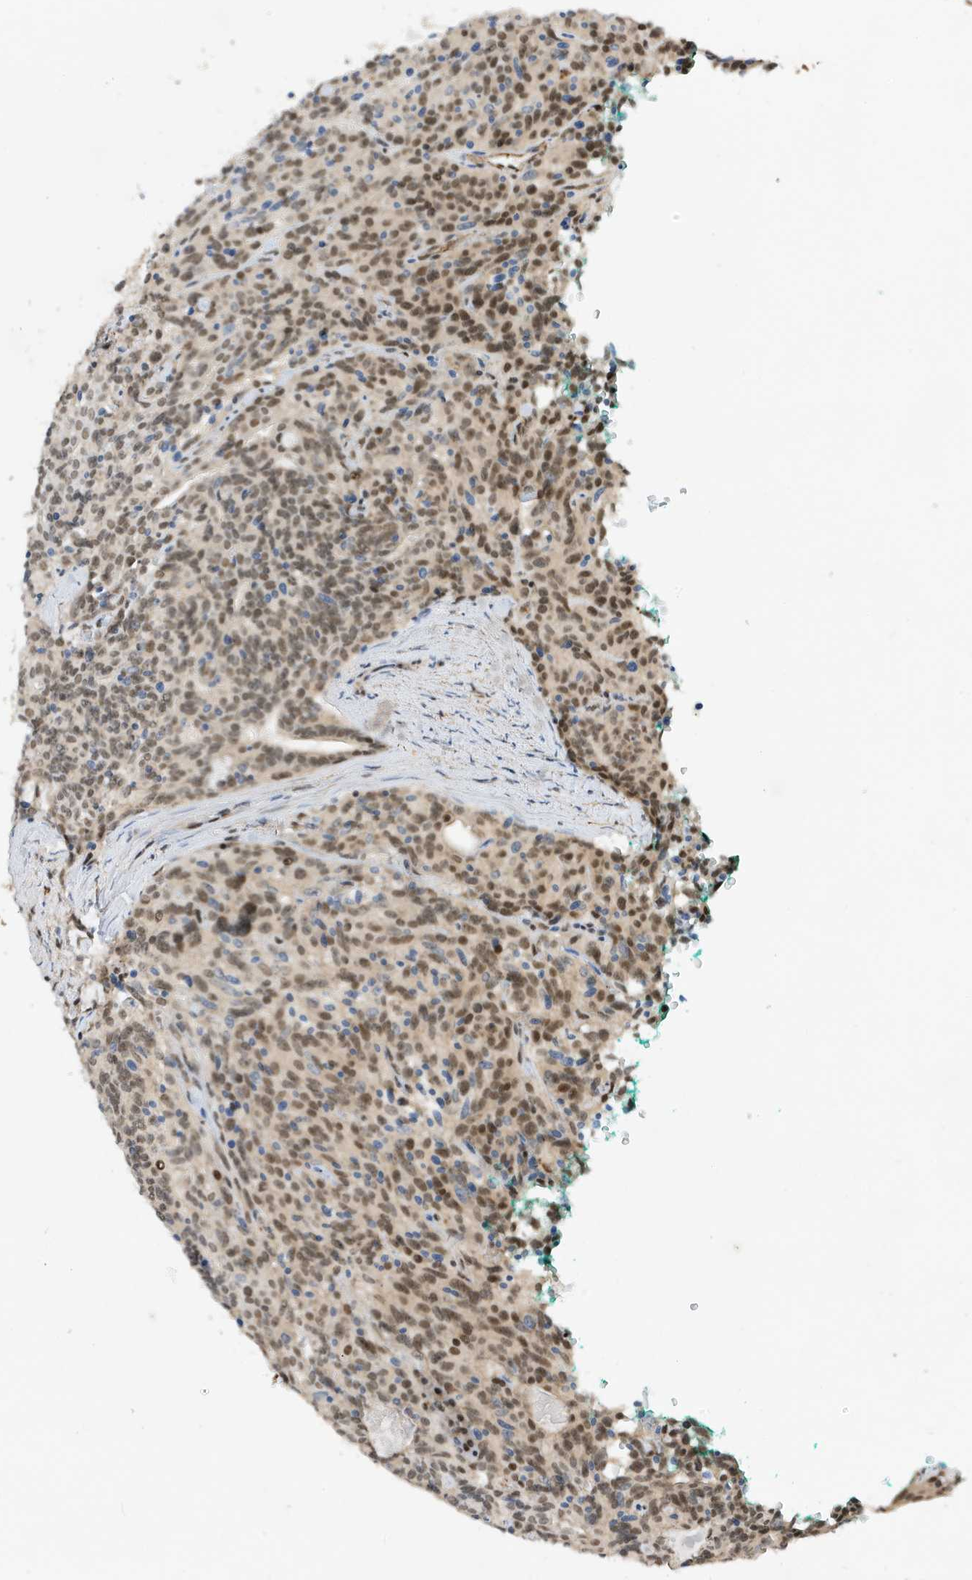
{"staining": {"intensity": "moderate", "quantity": ">75%", "location": "nuclear"}, "tissue": "carcinoid", "cell_type": "Tumor cells", "image_type": "cancer", "snomed": [{"axis": "morphology", "description": "Carcinoid, malignant, NOS"}, {"axis": "topography", "description": "Lung"}], "caption": "Moderate nuclear expression is identified in about >75% of tumor cells in carcinoid (malignant).", "gene": "MAST3", "patient": {"sex": "female", "age": 46}}